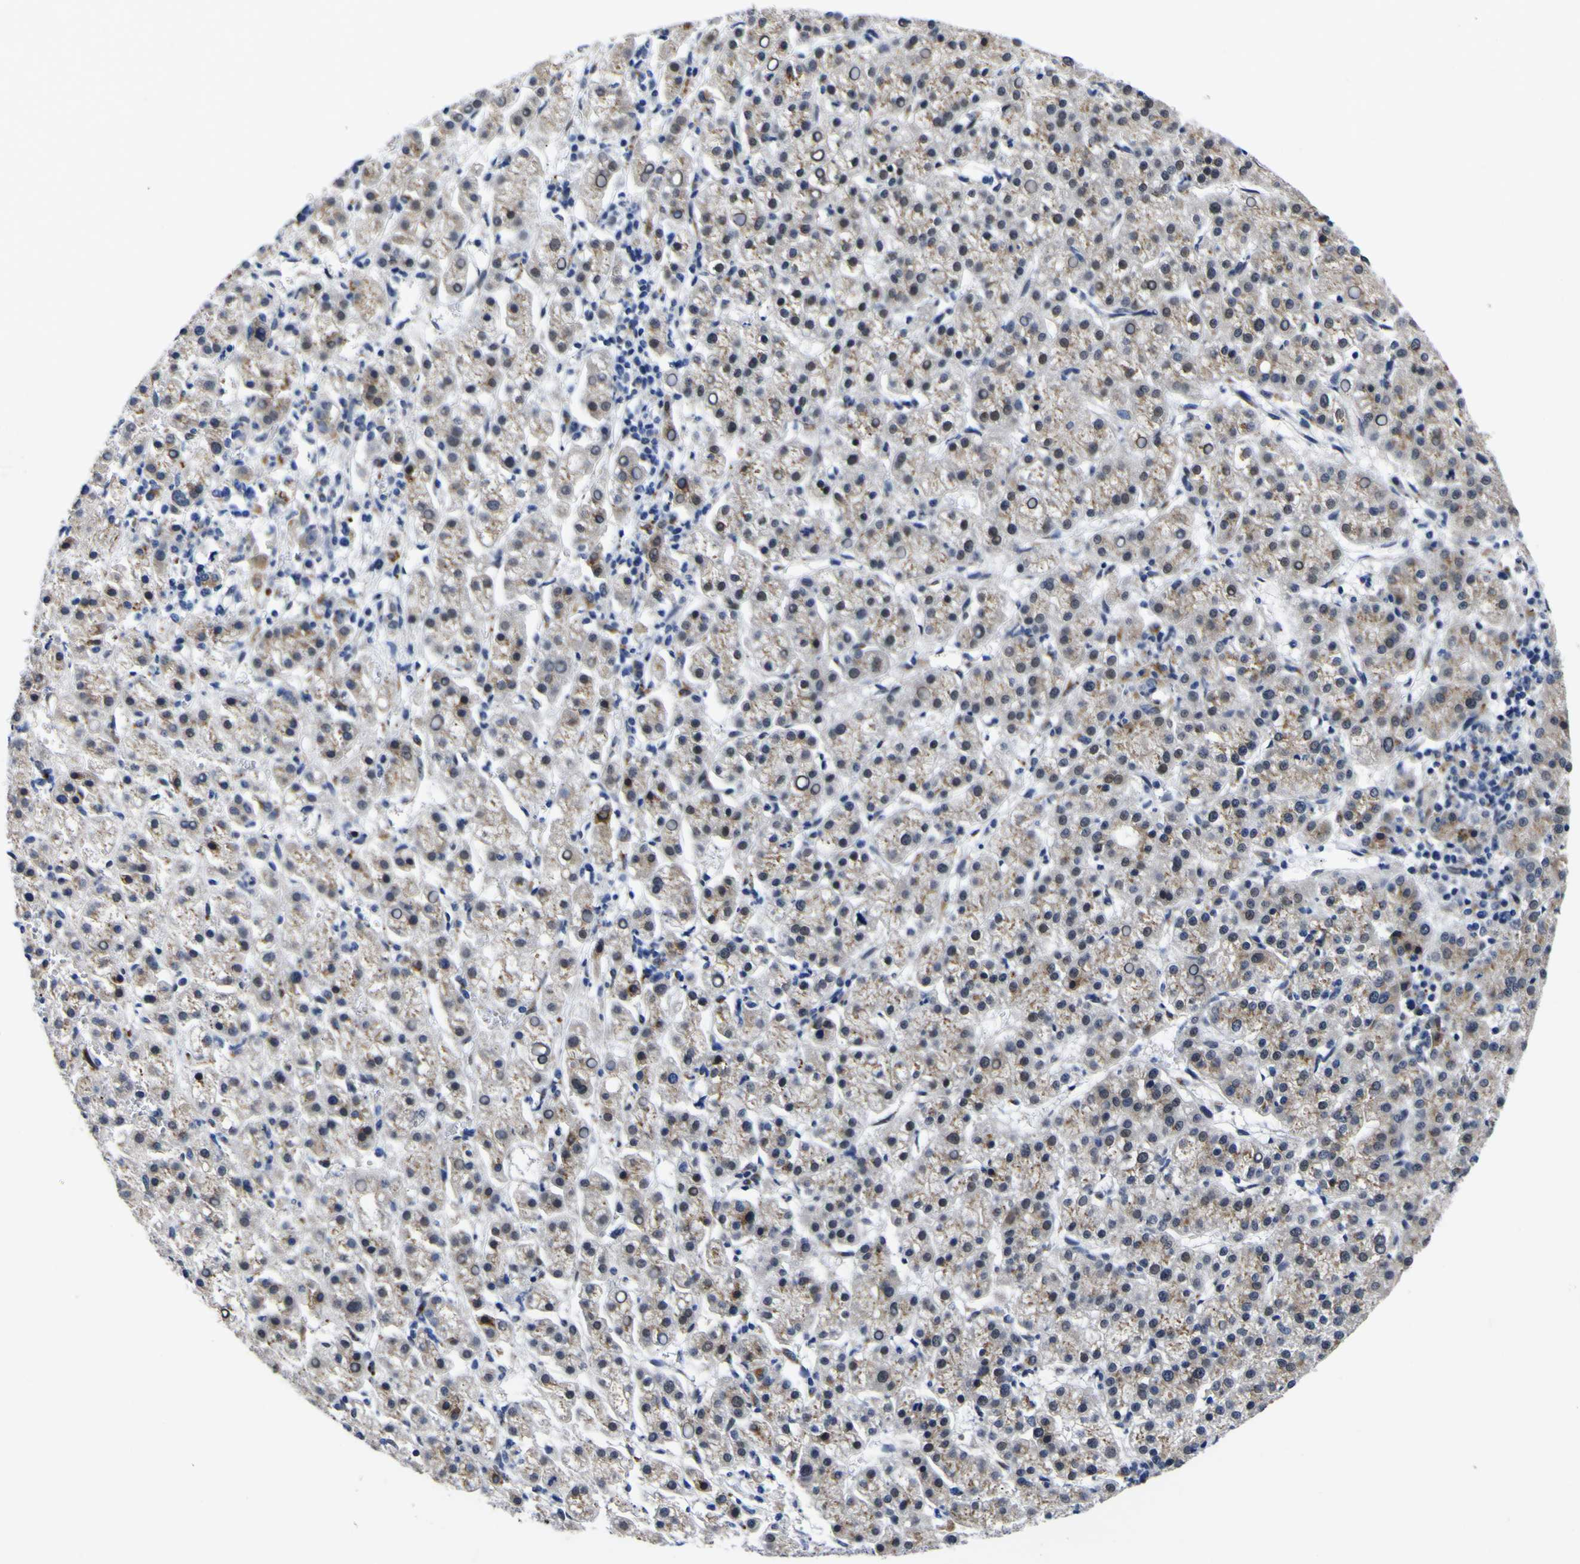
{"staining": {"intensity": "moderate", "quantity": "25%-75%", "location": "nuclear"}, "tissue": "liver cancer", "cell_type": "Tumor cells", "image_type": "cancer", "snomed": [{"axis": "morphology", "description": "Carcinoma, Hepatocellular, NOS"}, {"axis": "topography", "description": "Liver"}], "caption": "Protein analysis of liver cancer (hepatocellular carcinoma) tissue demonstrates moderate nuclear positivity in approximately 25%-75% of tumor cells.", "gene": "IGFLR1", "patient": {"sex": "female", "age": 58}}